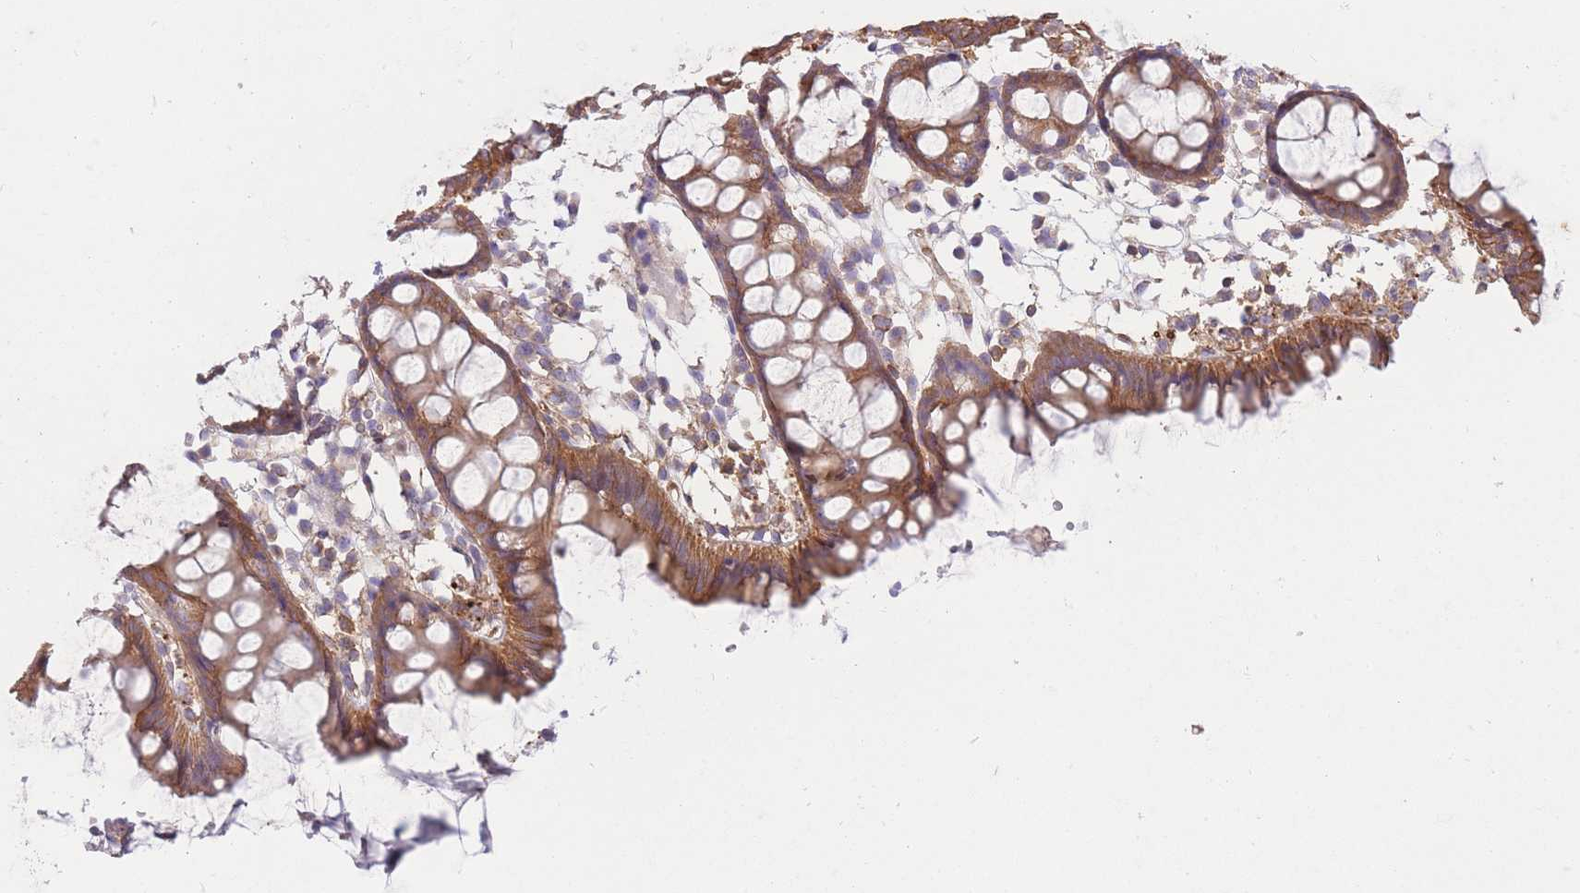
{"staining": {"intensity": "negative", "quantity": "none", "location": "none"}, "tissue": "colon", "cell_type": "Endothelial cells", "image_type": "normal", "snomed": [{"axis": "morphology", "description": "Normal tissue, NOS"}, {"axis": "topography", "description": "Colon"}], "caption": "Image shows no significant protein positivity in endothelial cells of benign colon. (DAB IHC visualized using brightfield microscopy, high magnification).", "gene": "GGA1", "patient": {"sex": "female", "age": 84}}